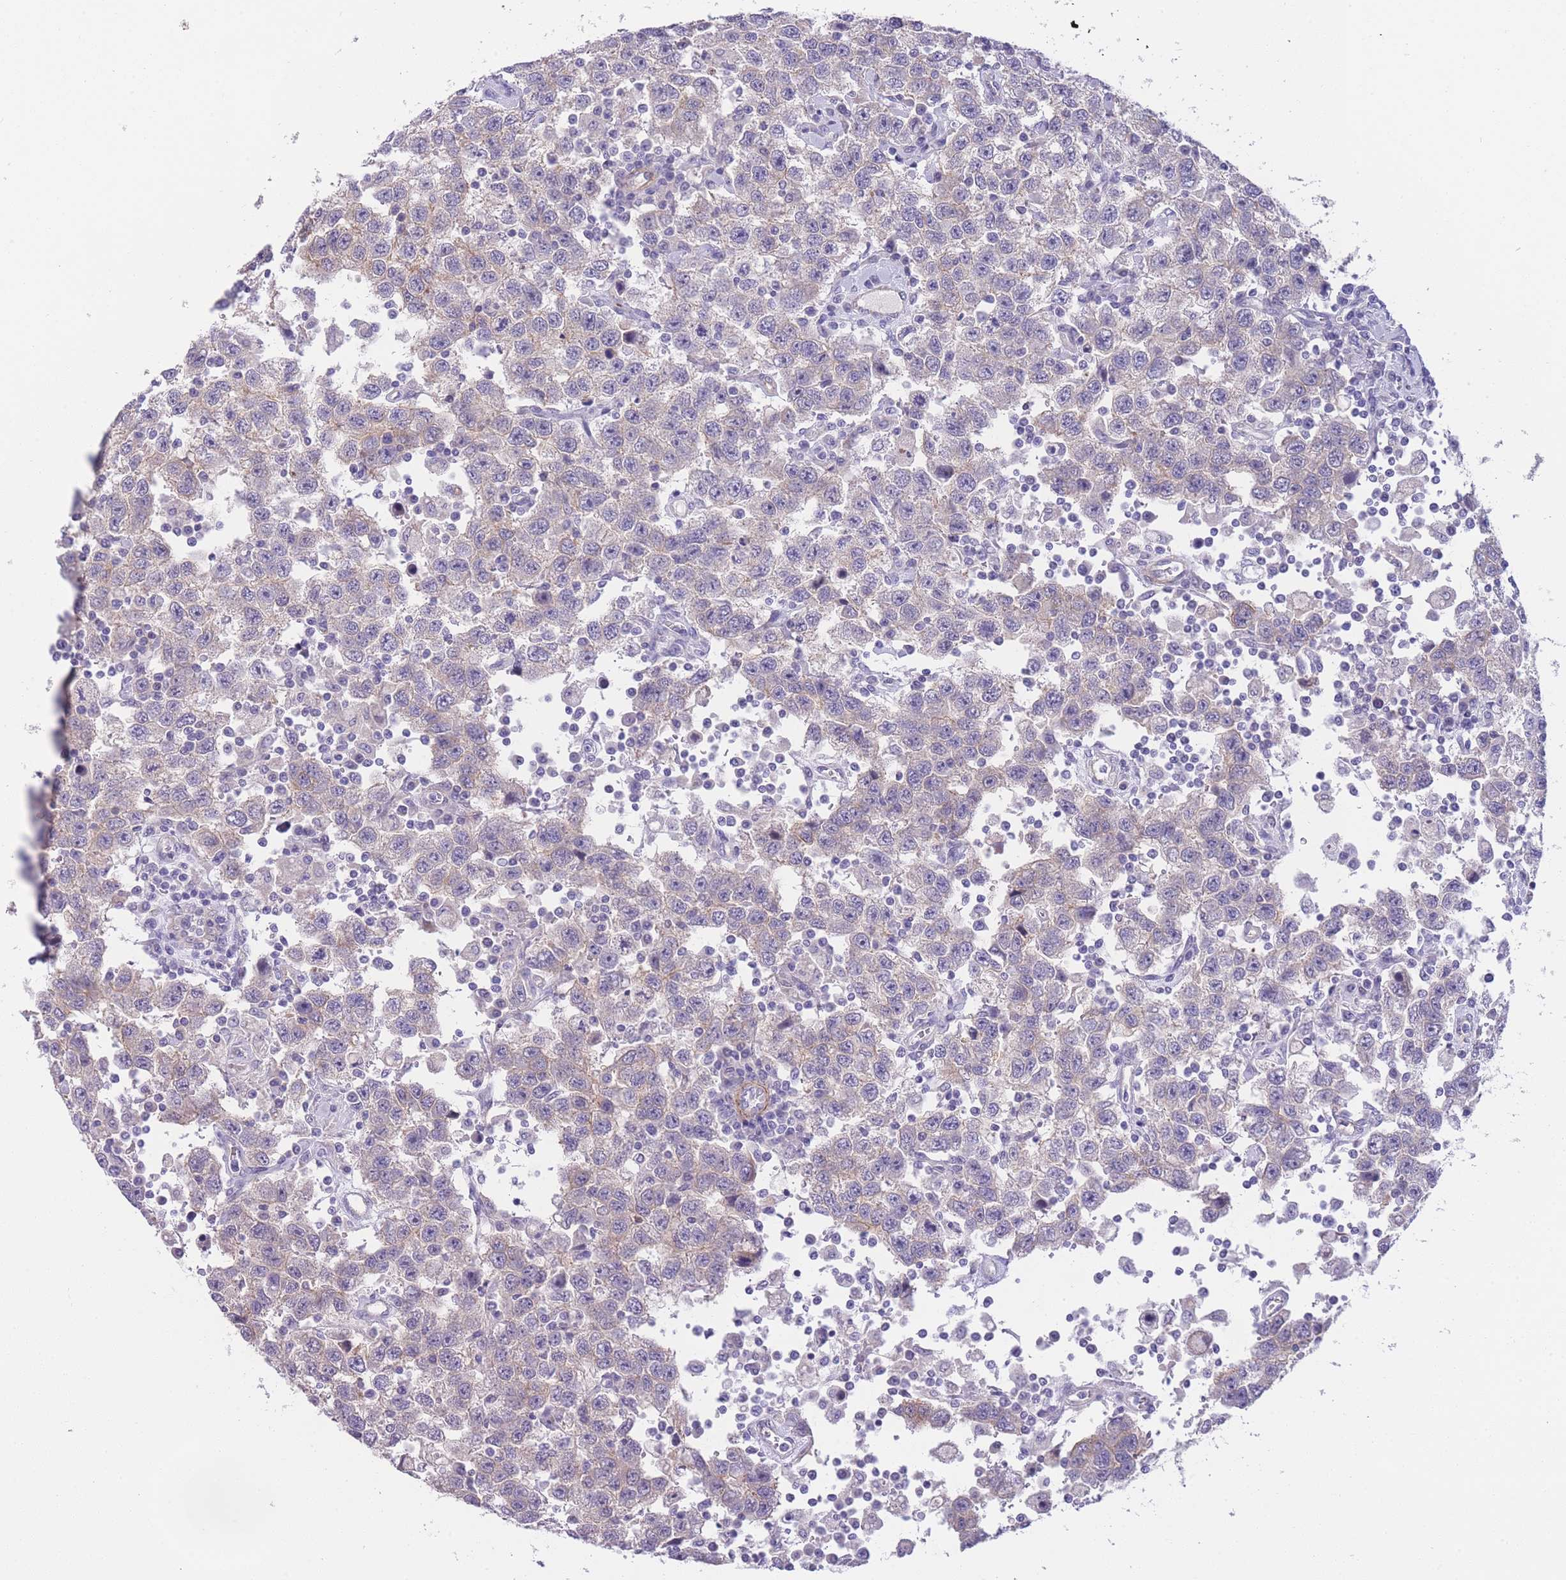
{"staining": {"intensity": "negative", "quantity": "none", "location": "none"}, "tissue": "testis cancer", "cell_type": "Tumor cells", "image_type": "cancer", "snomed": [{"axis": "morphology", "description": "Seminoma, NOS"}, {"axis": "topography", "description": "Testis"}], "caption": "IHC histopathology image of neoplastic tissue: seminoma (testis) stained with DAB (3,3'-diaminobenzidine) demonstrates no significant protein positivity in tumor cells.", "gene": "FAM124A", "patient": {"sex": "male", "age": 41}}